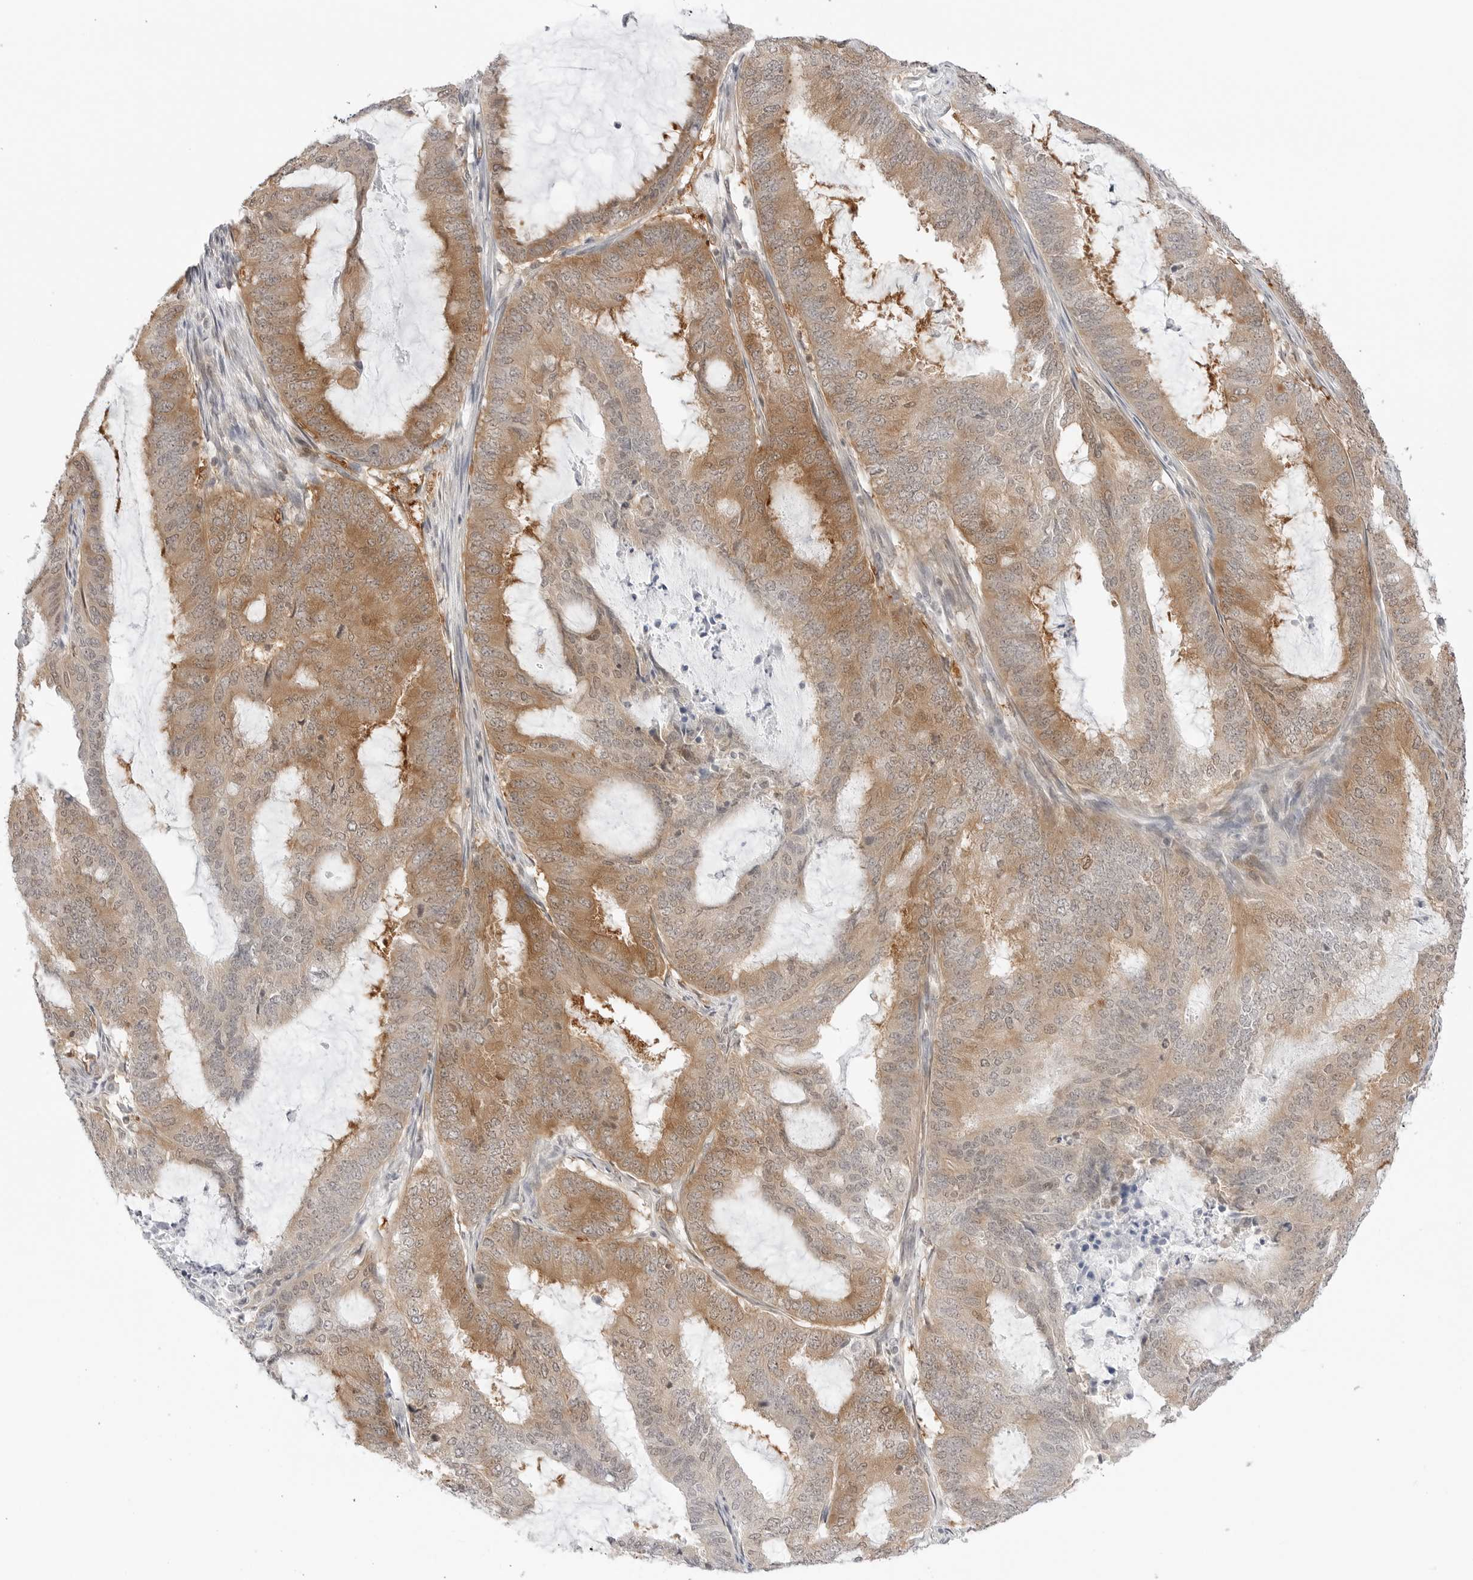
{"staining": {"intensity": "moderate", "quantity": ">75%", "location": "cytoplasmic/membranous"}, "tissue": "endometrial cancer", "cell_type": "Tumor cells", "image_type": "cancer", "snomed": [{"axis": "morphology", "description": "Adenocarcinoma, NOS"}, {"axis": "topography", "description": "Endometrium"}], "caption": "Human endometrial adenocarcinoma stained with a brown dye reveals moderate cytoplasmic/membranous positive expression in approximately >75% of tumor cells.", "gene": "NUDC", "patient": {"sex": "female", "age": 51}}